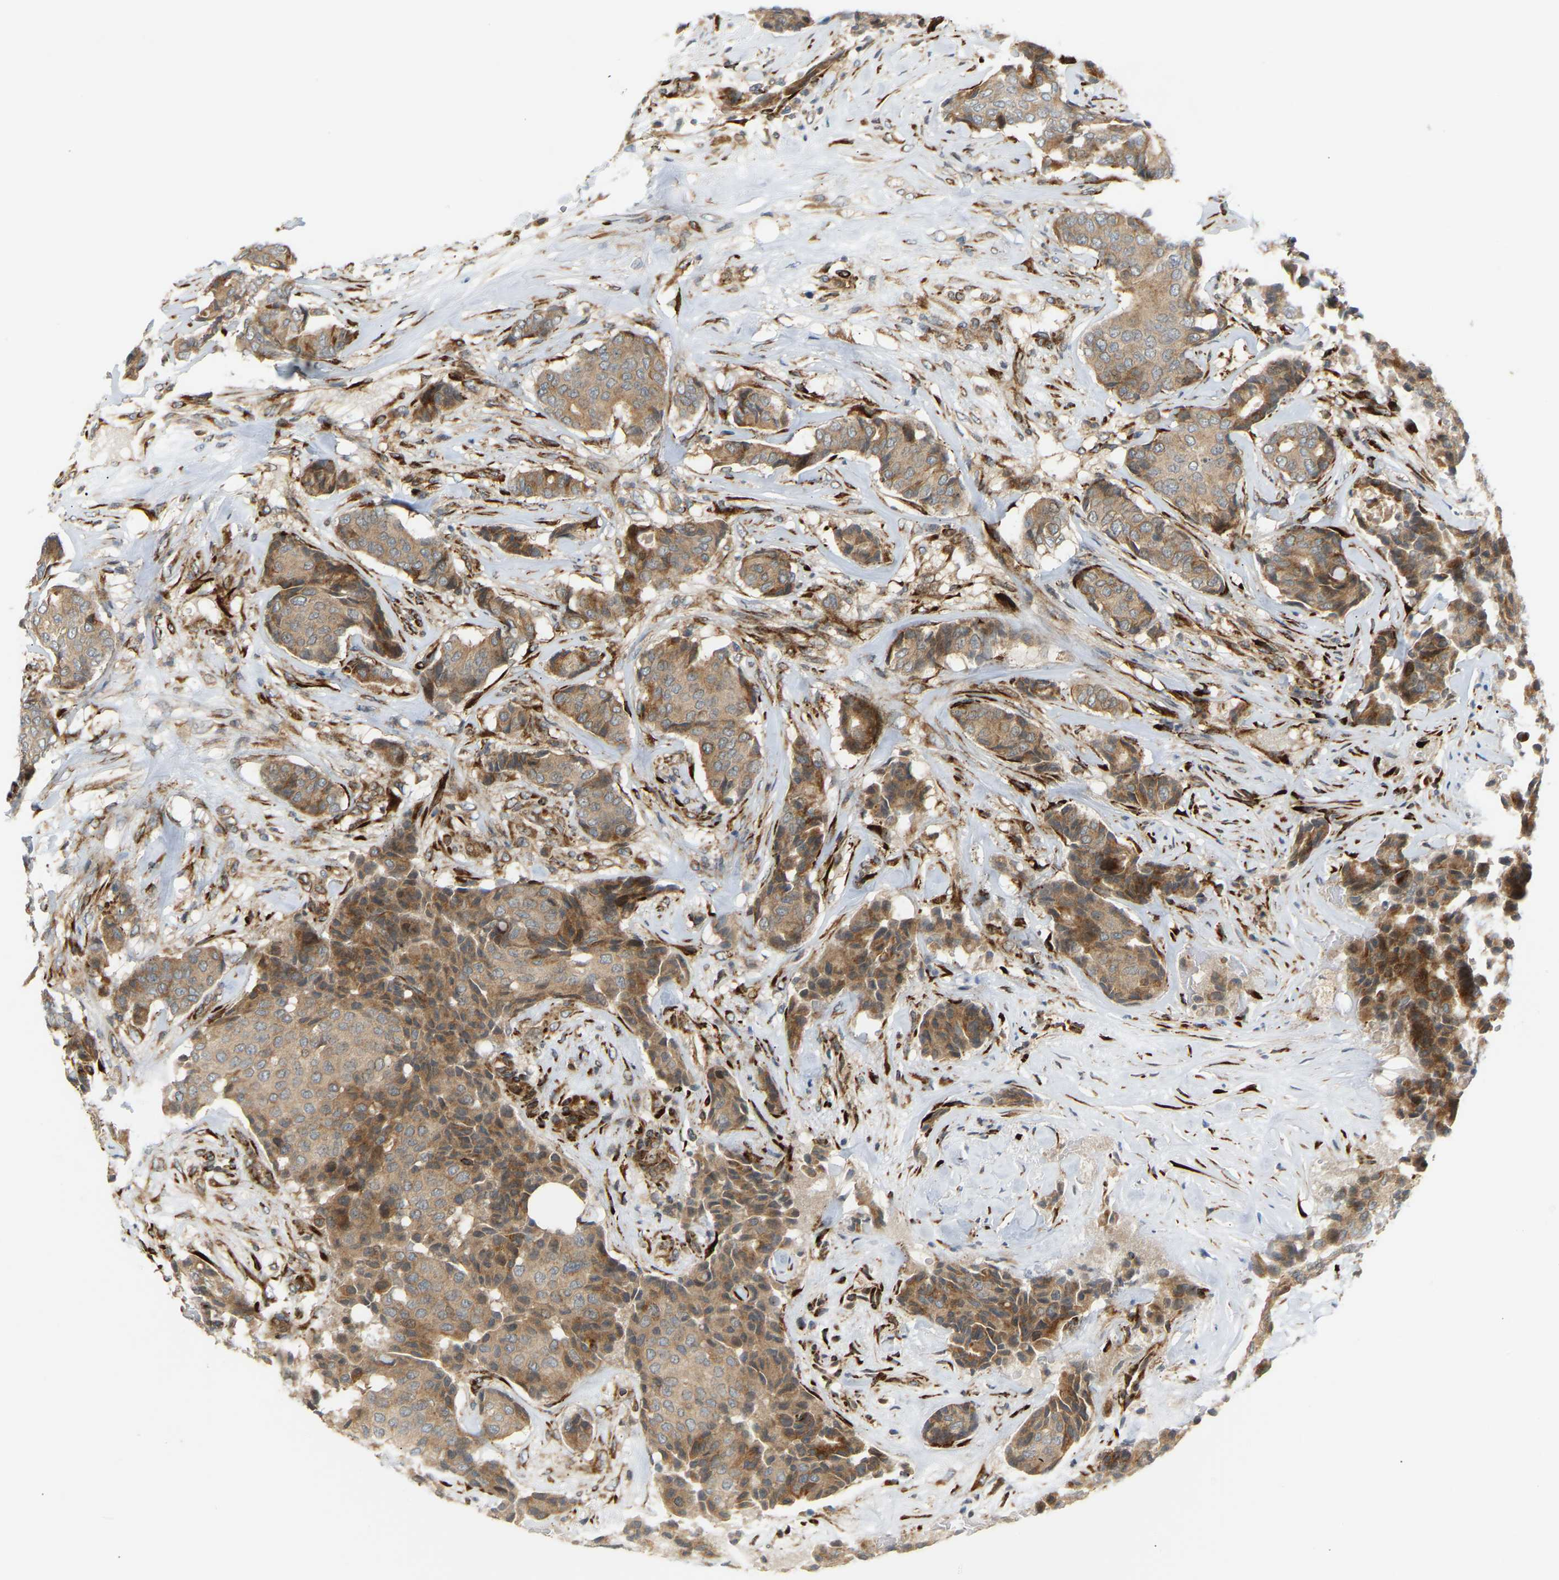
{"staining": {"intensity": "moderate", "quantity": ">75%", "location": "cytoplasmic/membranous"}, "tissue": "breast cancer", "cell_type": "Tumor cells", "image_type": "cancer", "snomed": [{"axis": "morphology", "description": "Duct carcinoma"}, {"axis": "topography", "description": "Breast"}], "caption": "Infiltrating ductal carcinoma (breast) tissue reveals moderate cytoplasmic/membranous staining in approximately >75% of tumor cells The staining was performed using DAB (3,3'-diaminobenzidine) to visualize the protein expression in brown, while the nuclei were stained in blue with hematoxylin (Magnification: 20x).", "gene": "PLCG2", "patient": {"sex": "female", "age": 75}}